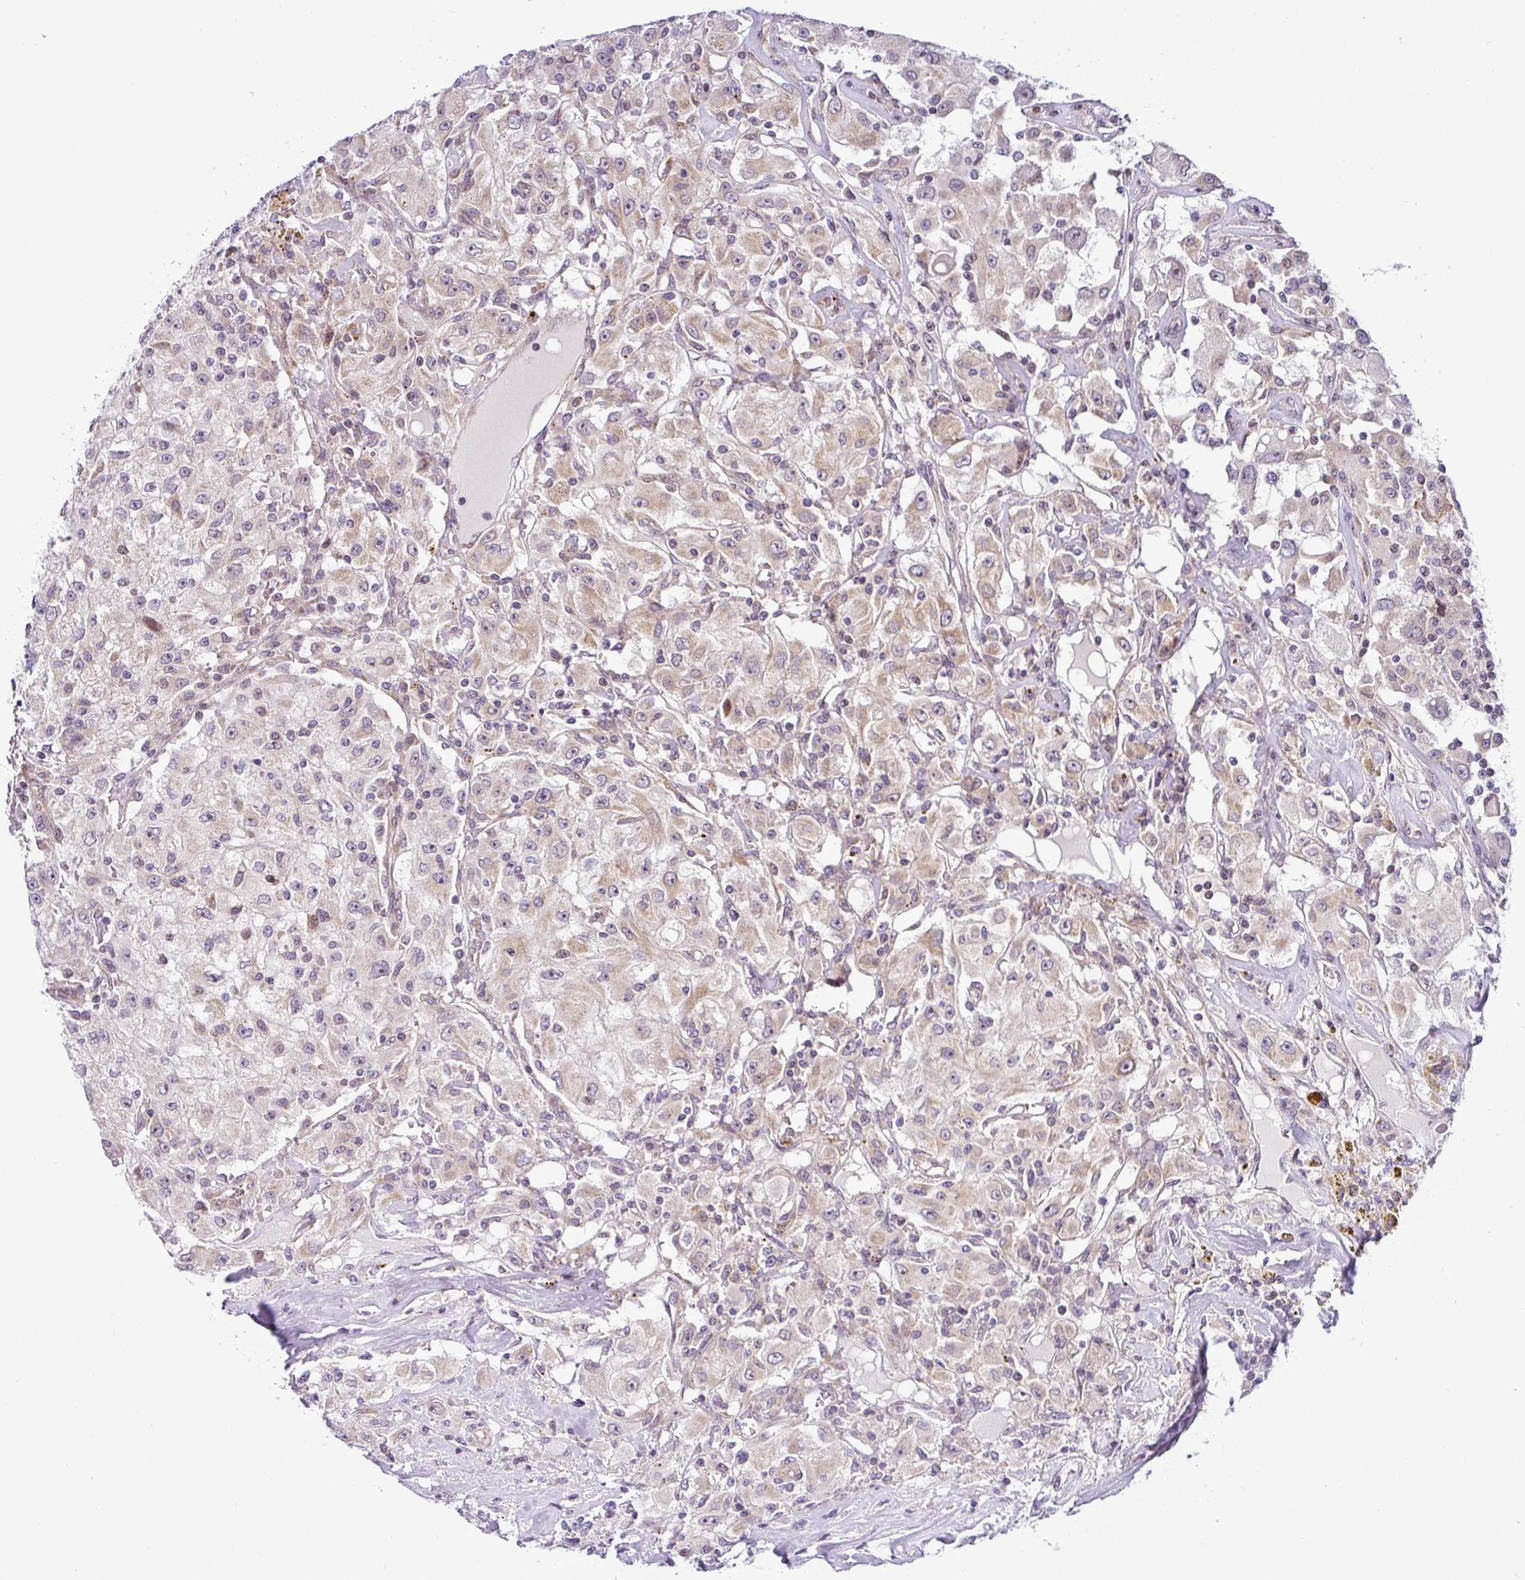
{"staining": {"intensity": "weak", "quantity": "25%-75%", "location": "cytoplasmic/membranous"}, "tissue": "renal cancer", "cell_type": "Tumor cells", "image_type": "cancer", "snomed": [{"axis": "morphology", "description": "Adenocarcinoma, NOS"}, {"axis": "topography", "description": "Kidney"}], "caption": "The histopathology image exhibits a brown stain indicating the presence of a protein in the cytoplasmic/membranous of tumor cells in adenocarcinoma (renal).", "gene": "NDUFB2", "patient": {"sex": "female", "age": 67}}